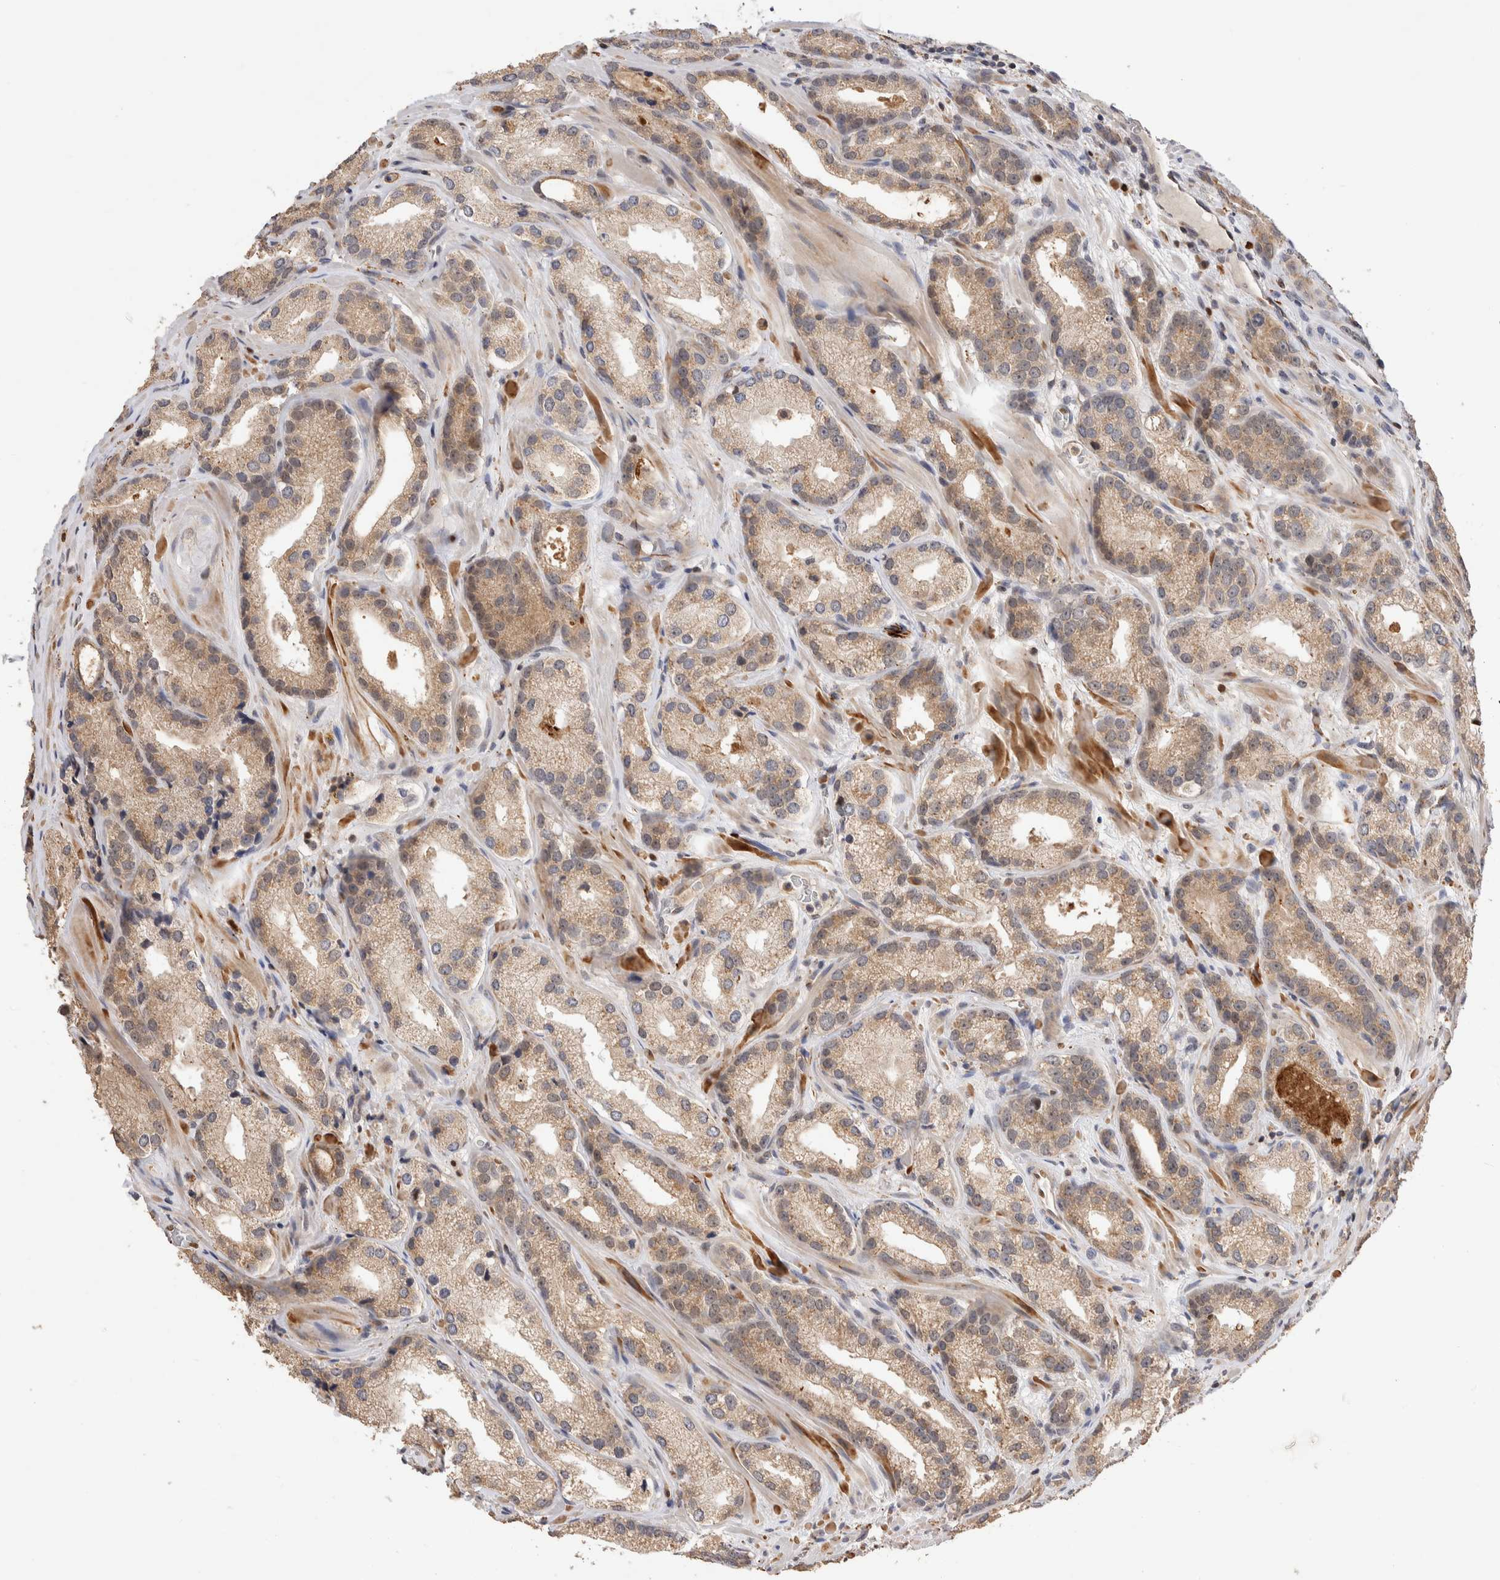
{"staining": {"intensity": "weak", "quantity": ">75%", "location": "cytoplasmic/membranous"}, "tissue": "prostate cancer", "cell_type": "Tumor cells", "image_type": "cancer", "snomed": [{"axis": "morphology", "description": "Adenocarcinoma, High grade"}, {"axis": "topography", "description": "Prostate"}], "caption": "Protein staining shows weak cytoplasmic/membranous staining in approximately >75% of tumor cells in prostate high-grade adenocarcinoma.", "gene": "NSMAF", "patient": {"sex": "male", "age": 63}}